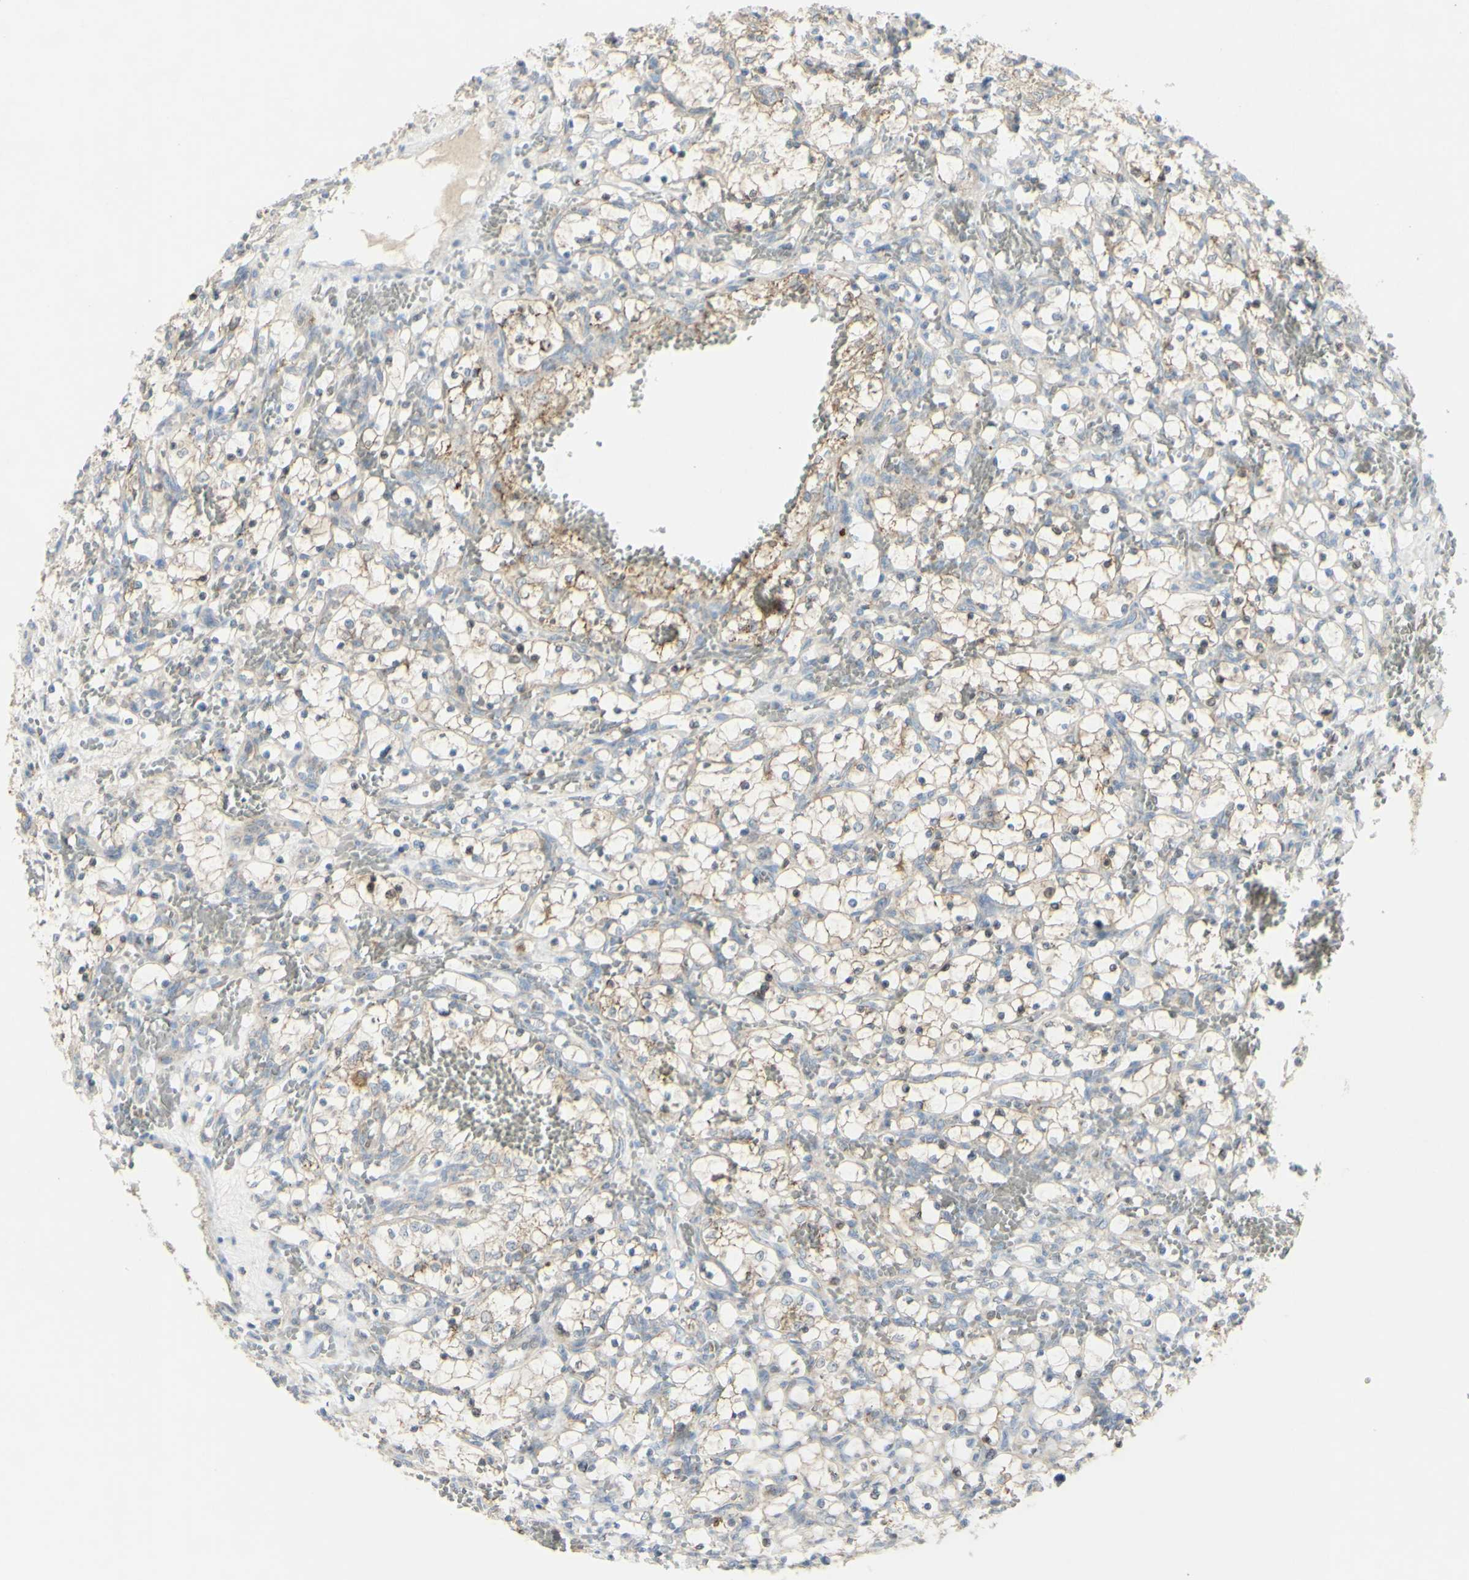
{"staining": {"intensity": "weak", "quantity": "<25%", "location": "cytoplasmic/membranous"}, "tissue": "renal cancer", "cell_type": "Tumor cells", "image_type": "cancer", "snomed": [{"axis": "morphology", "description": "Adenocarcinoma, NOS"}, {"axis": "topography", "description": "Kidney"}], "caption": "High power microscopy micrograph of an immunohistochemistry (IHC) micrograph of renal cancer, revealing no significant expression in tumor cells.", "gene": "CNTNAP1", "patient": {"sex": "female", "age": 69}}